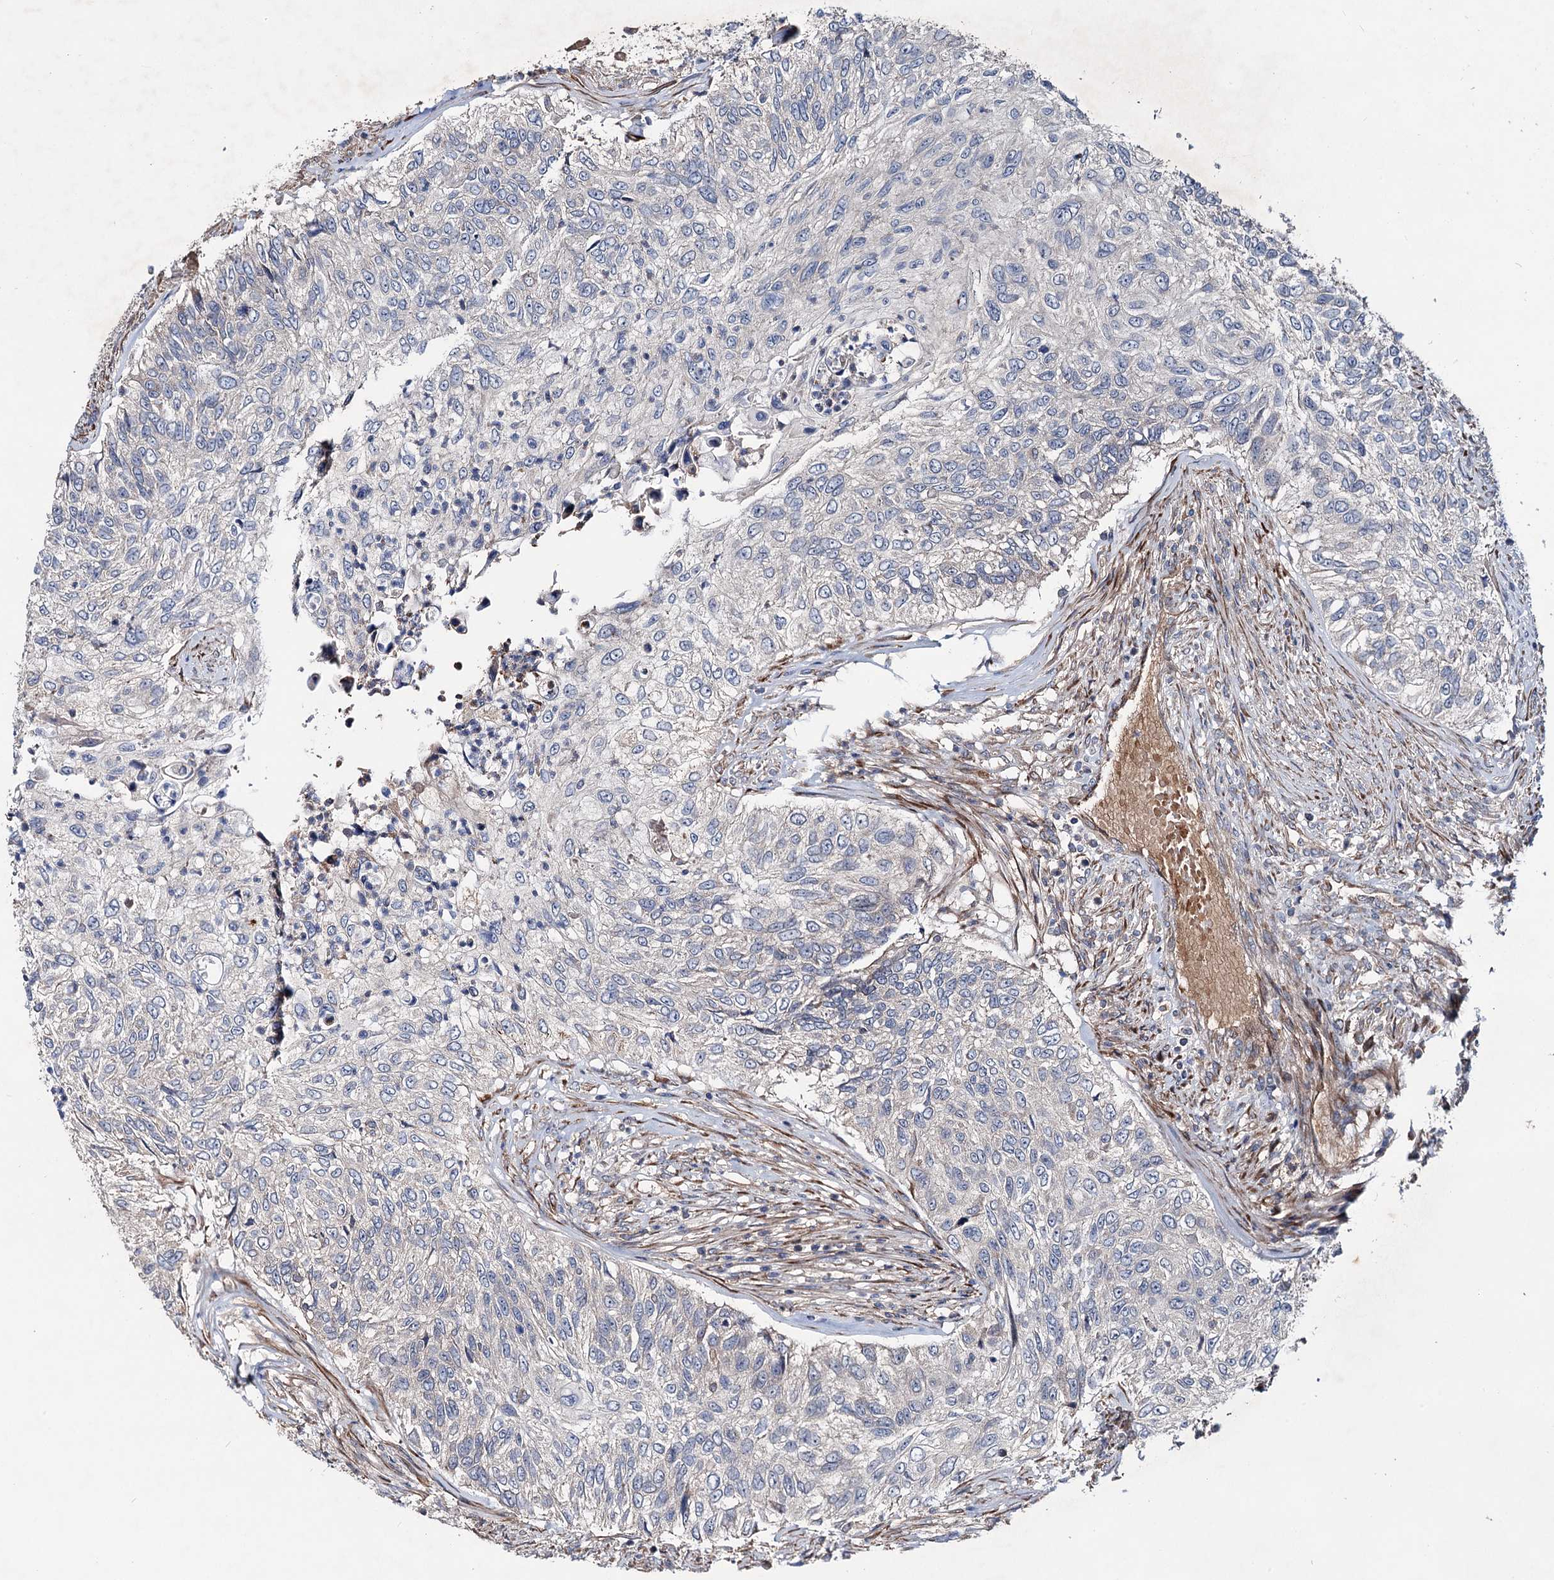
{"staining": {"intensity": "negative", "quantity": "none", "location": "none"}, "tissue": "urothelial cancer", "cell_type": "Tumor cells", "image_type": "cancer", "snomed": [{"axis": "morphology", "description": "Urothelial carcinoma, High grade"}, {"axis": "topography", "description": "Urinary bladder"}], "caption": "This is a histopathology image of immunohistochemistry (IHC) staining of high-grade urothelial carcinoma, which shows no positivity in tumor cells.", "gene": "PTDSS2", "patient": {"sex": "female", "age": 60}}